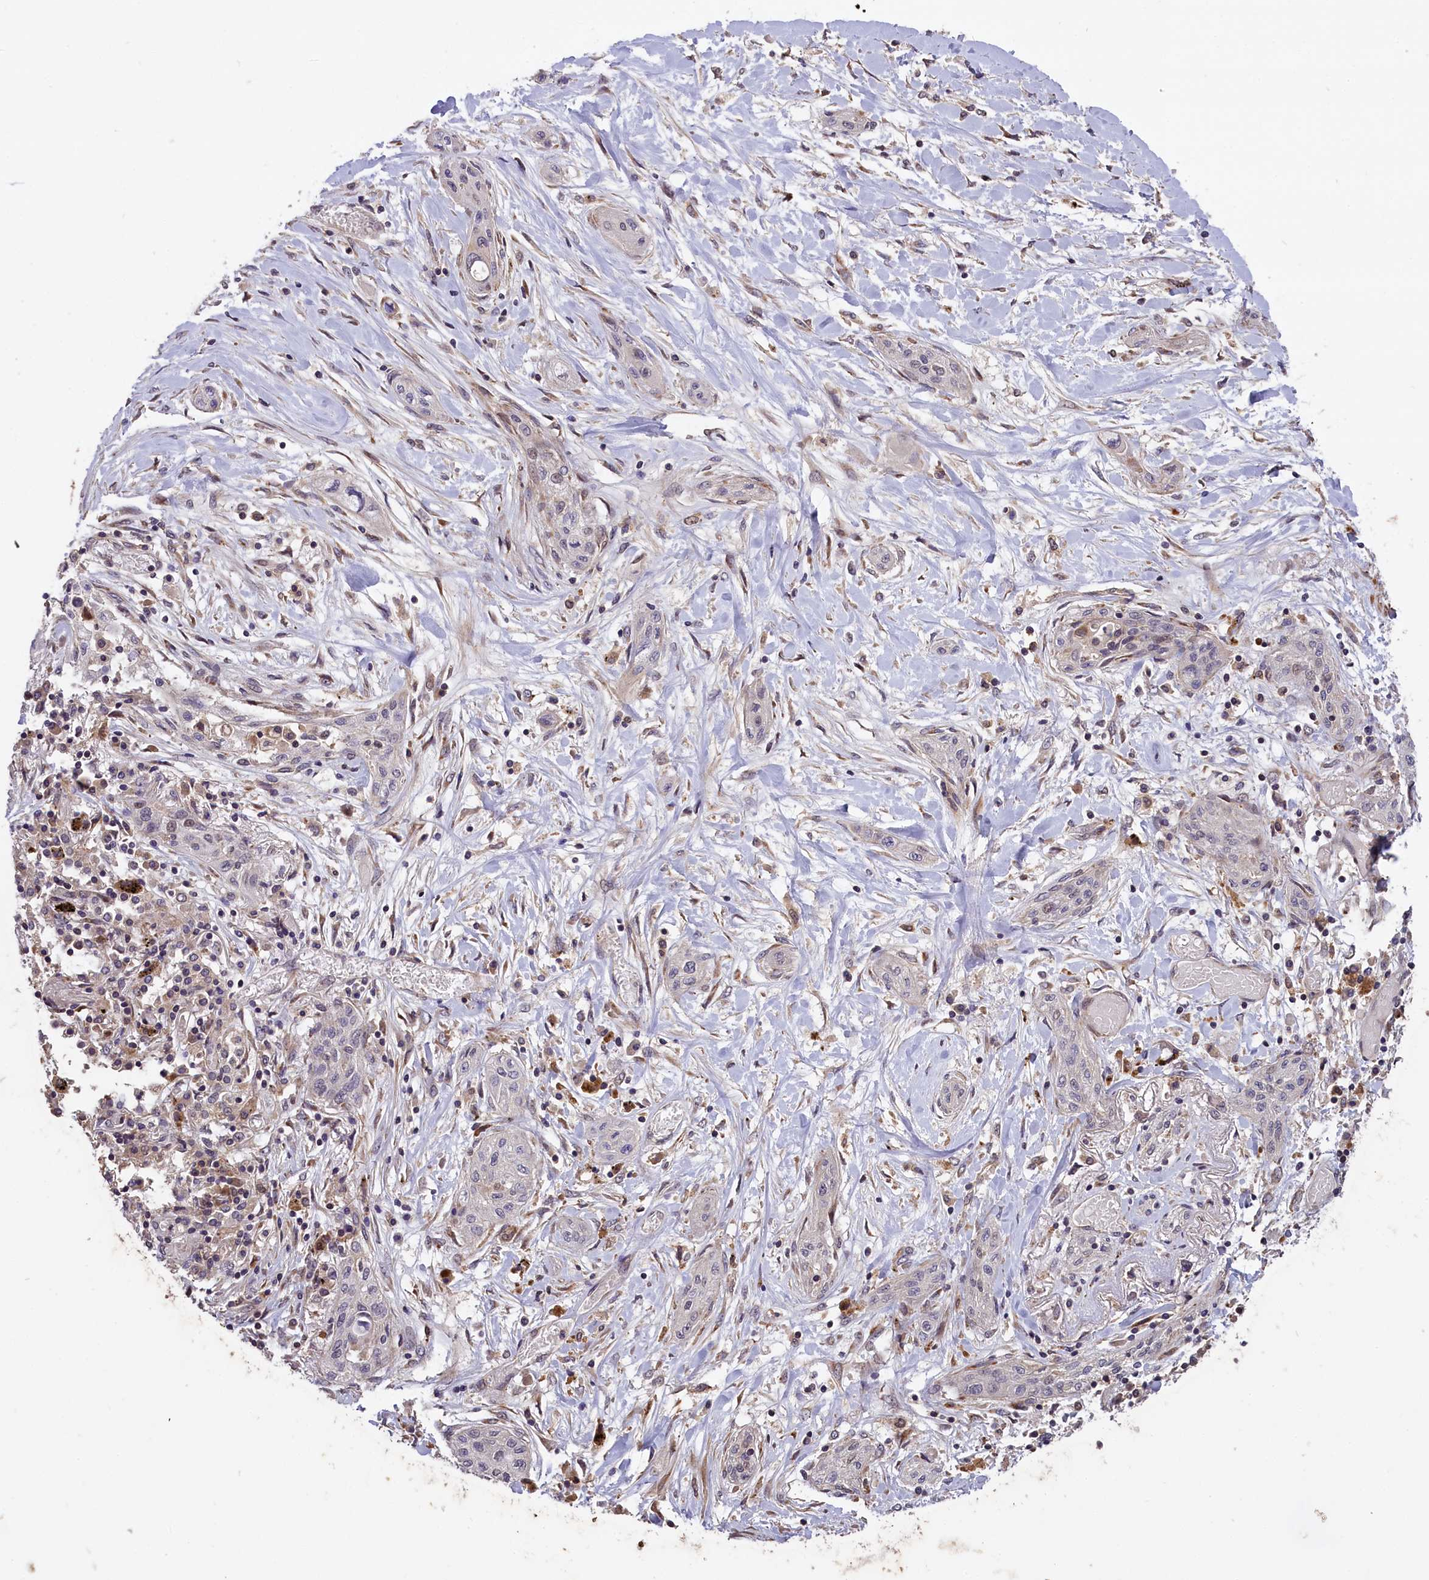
{"staining": {"intensity": "negative", "quantity": "none", "location": "none"}, "tissue": "lung cancer", "cell_type": "Tumor cells", "image_type": "cancer", "snomed": [{"axis": "morphology", "description": "Squamous cell carcinoma, NOS"}, {"axis": "topography", "description": "Lung"}], "caption": "Immunohistochemistry (IHC) of lung squamous cell carcinoma displays no positivity in tumor cells.", "gene": "DNAJB9", "patient": {"sex": "female", "age": 47}}